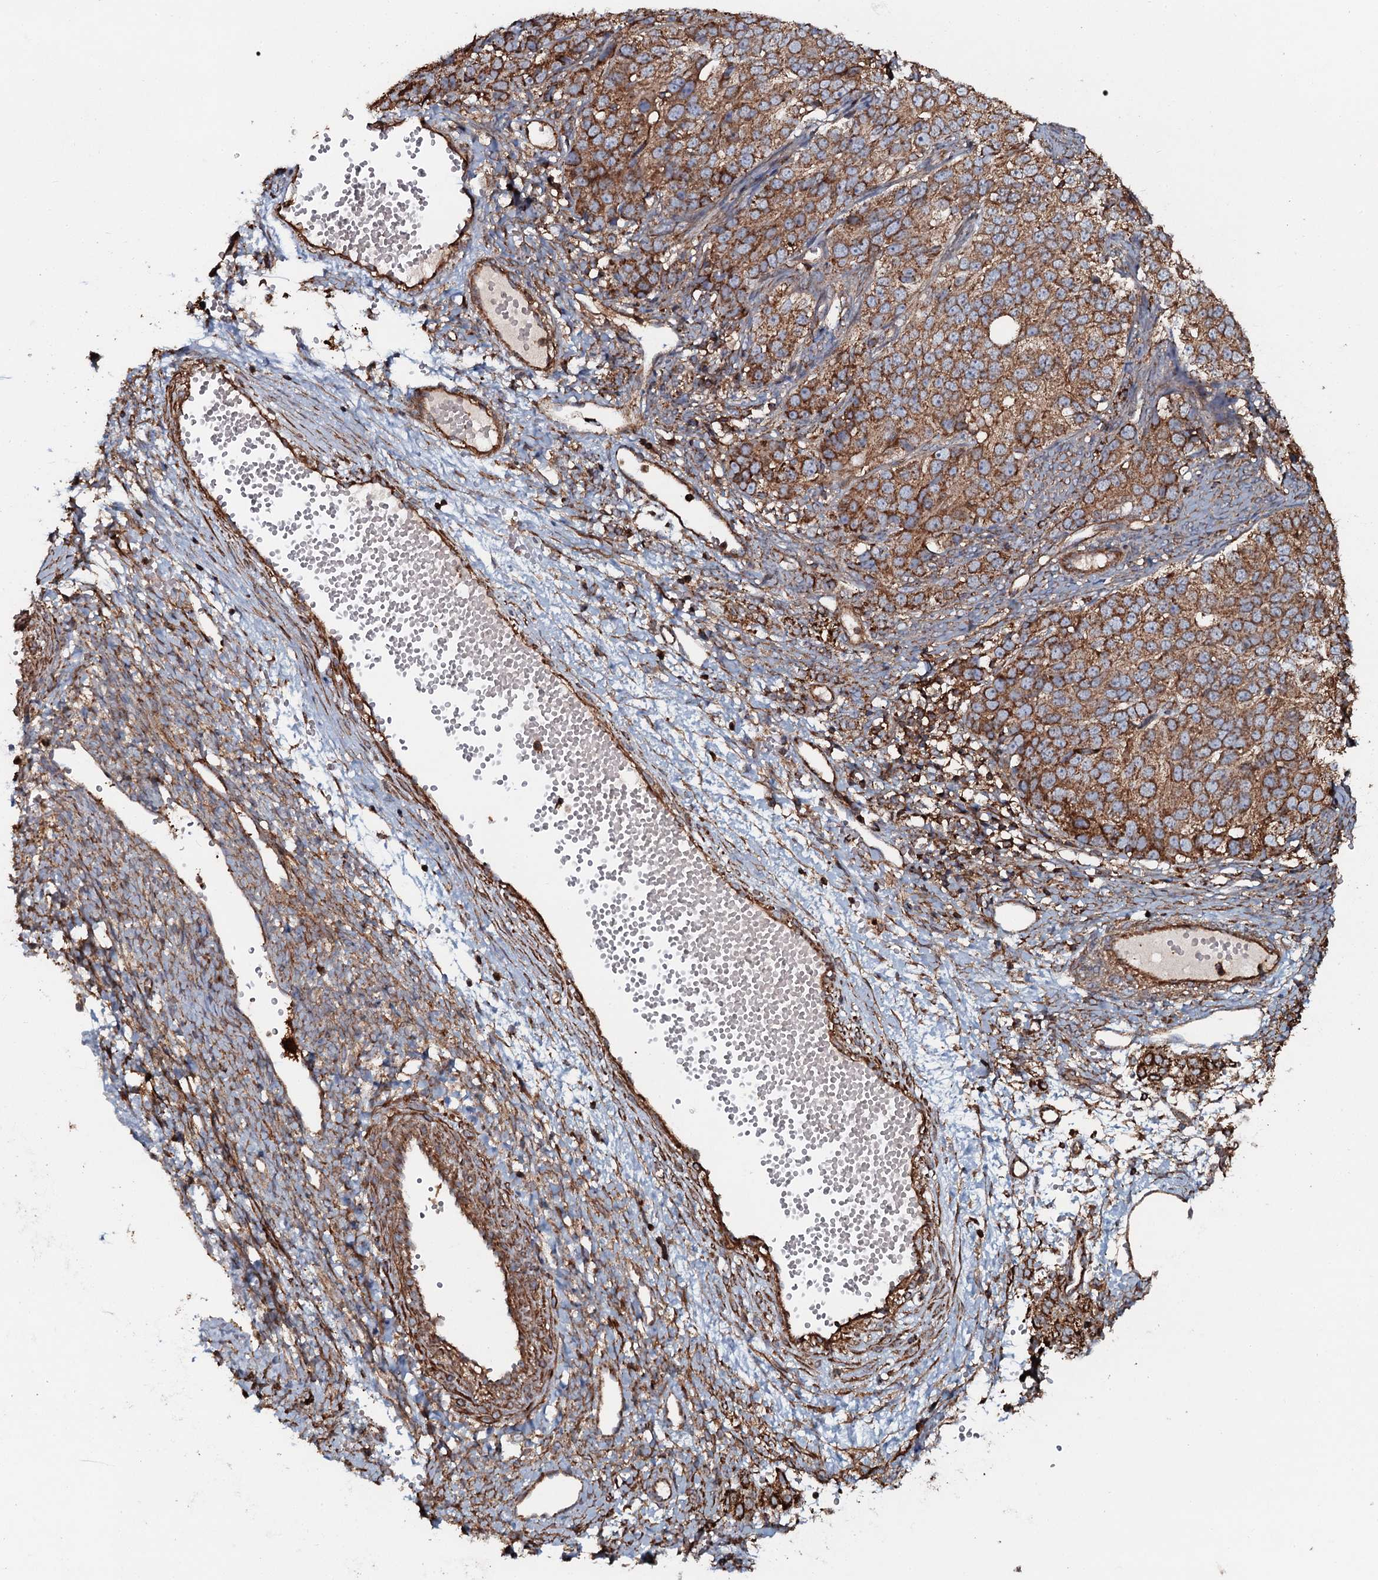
{"staining": {"intensity": "moderate", "quantity": ">75%", "location": "cytoplasmic/membranous"}, "tissue": "ovarian cancer", "cell_type": "Tumor cells", "image_type": "cancer", "snomed": [{"axis": "morphology", "description": "Carcinoma, endometroid"}, {"axis": "topography", "description": "Ovary"}], "caption": "A micrograph of ovarian endometroid carcinoma stained for a protein shows moderate cytoplasmic/membranous brown staining in tumor cells. The staining was performed using DAB (3,3'-diaminobenzidine) to visualize the protein expression in brown, while the nuclei were stained in blue with hematoxylin (Magnification: 20x).", "gene": "VWA8", "patient": {"sex": "female", "age": 51}}